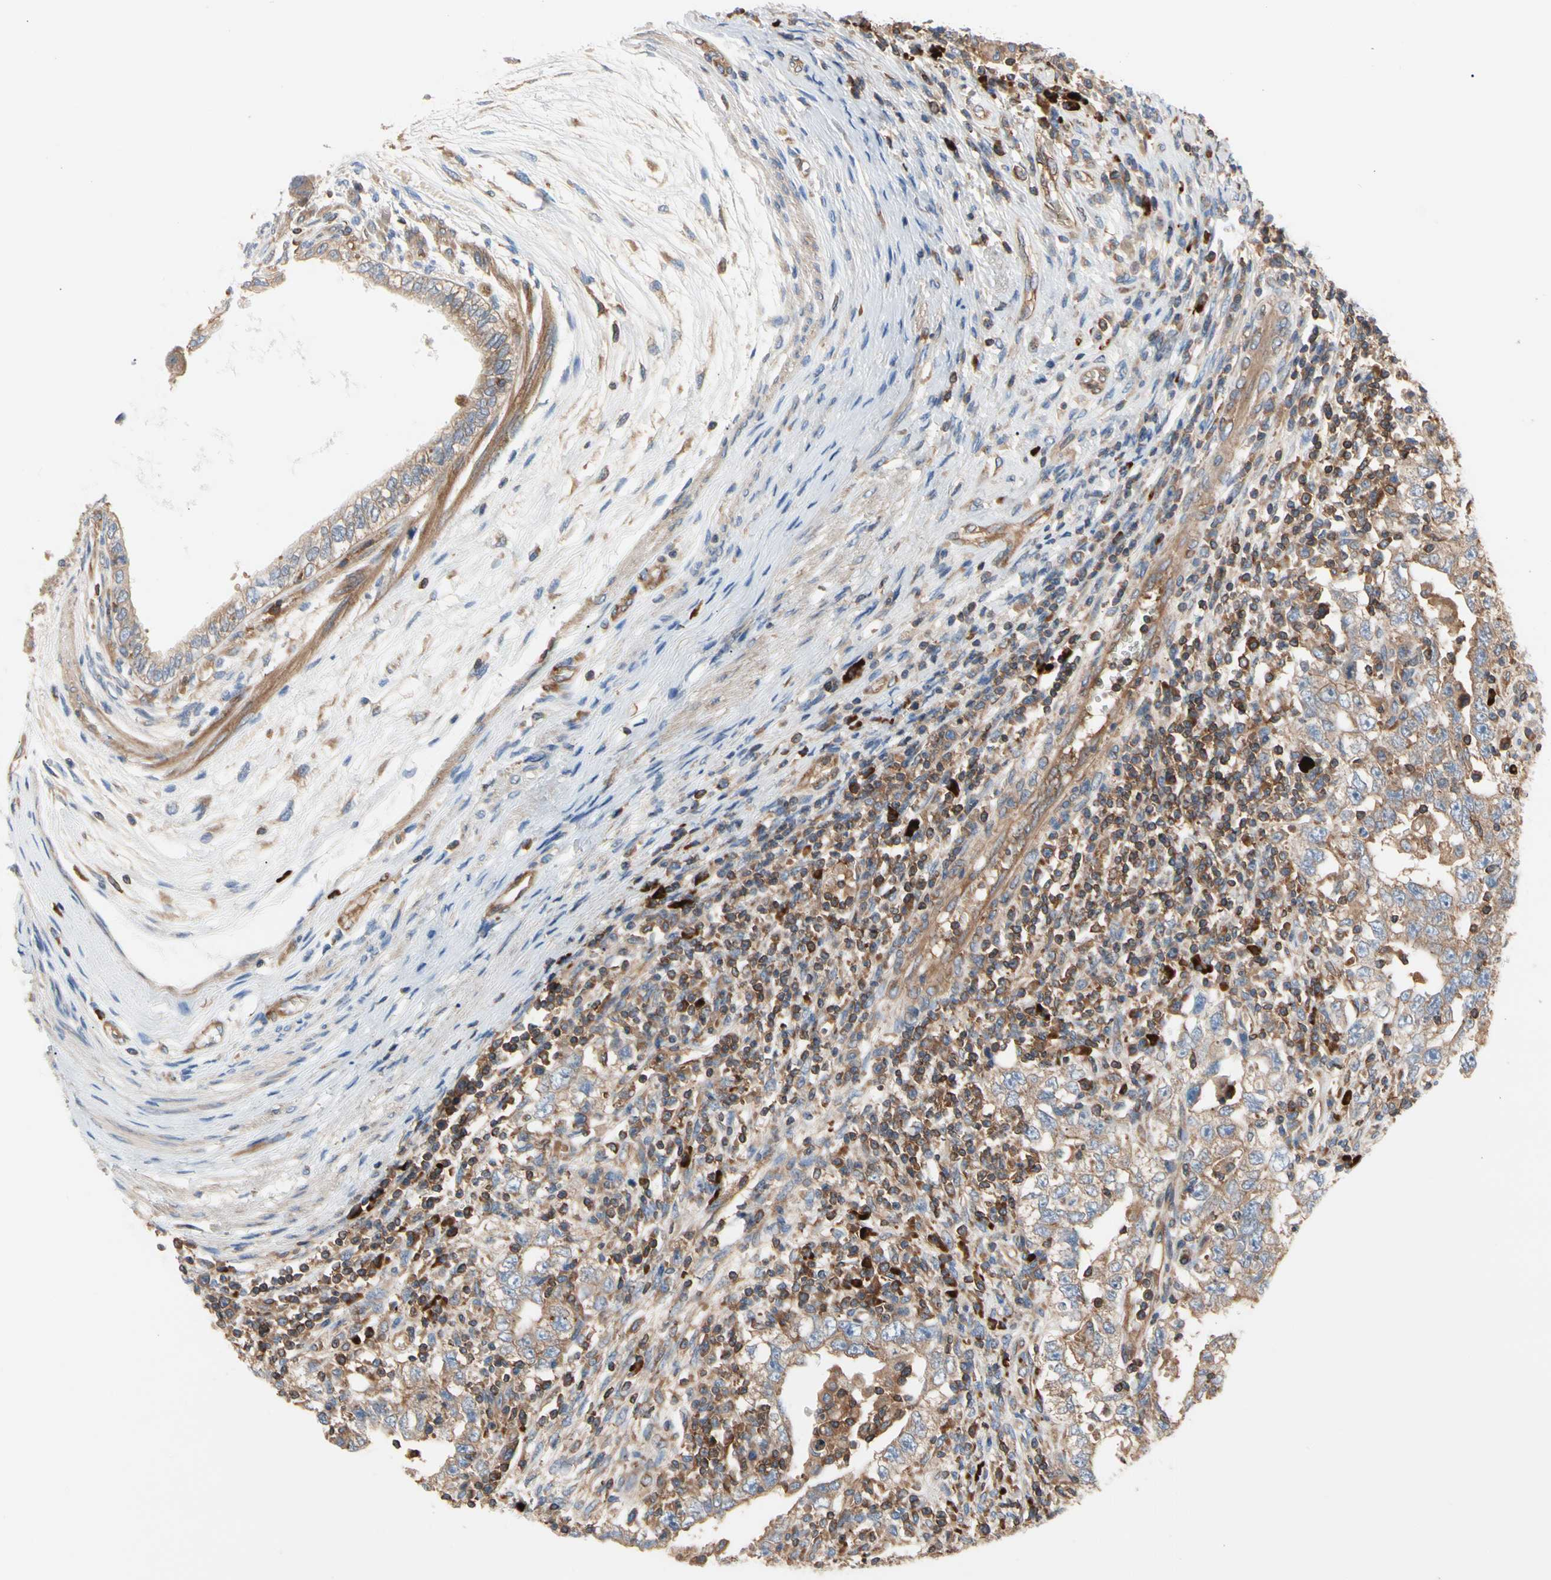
{"staining": {"intensity": "moderate", "quantity": ">75%", "location": "cytoplasmic/membranous"}, "tissue": "testis cancer", "cell_type": "Tumor cells", "image_type": "cancer", "snomed": [{"axis": "morphology", "description": "Carcinoma, Embryonal, NOS"}, {"axis": "topography", "description": "Testis"}], "caption": "Testis embryonal carcinoma stained with IHC exhibits moderate cytoplasmic/membranous staining in approximately >75% of tumor cells.", "gene": "ROCK1", "patient": {"sex": "male", "age": 26}}